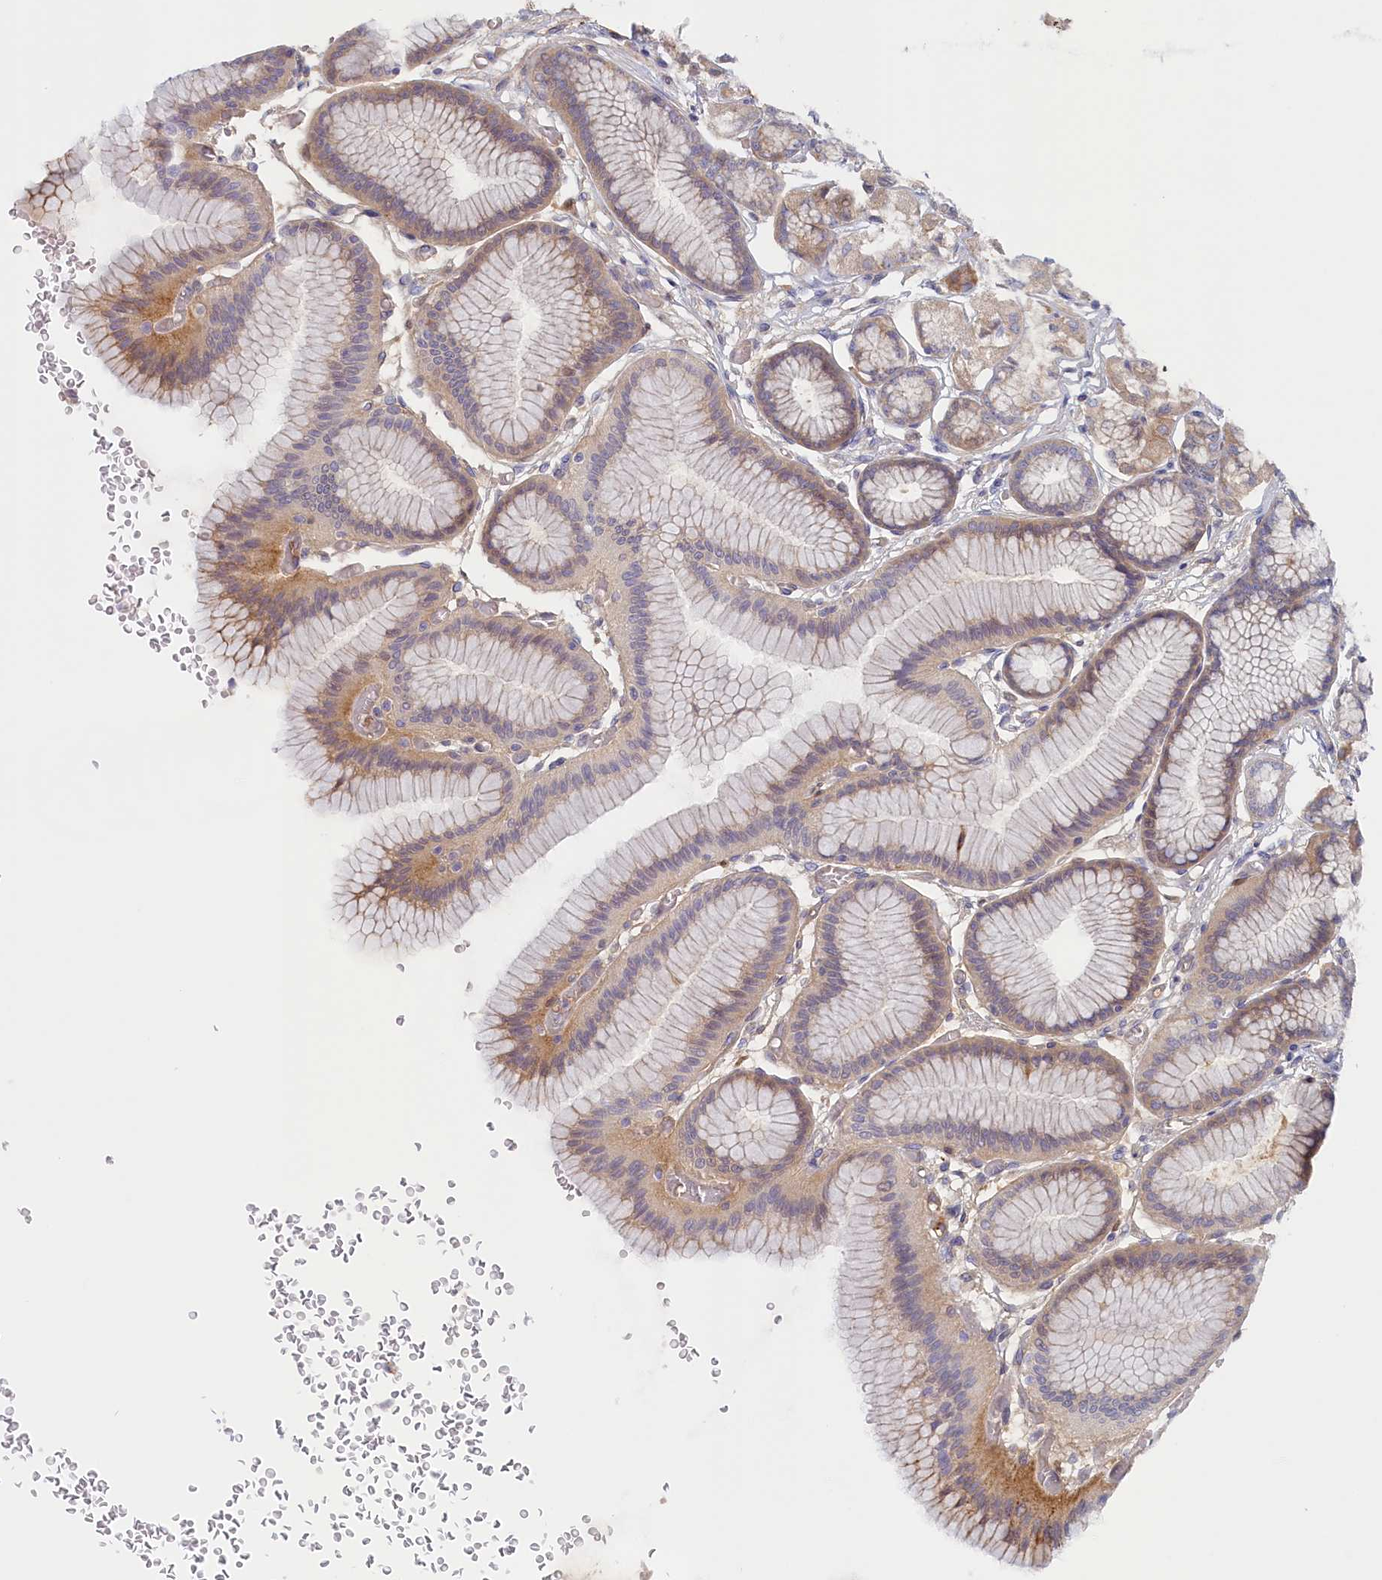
{"staining": {"intensity": "weak", "quantity": "25%-75%", "location": "cytoplasmic/membranous"}, "tissue": "stomach", "cell_type": "Glandular cells", "image_type": "normal", "snomed": [{"axis": "morphology", "description": "Normal tissue, NOS"}, {"axis": "morphology", "description": "Adenocarcinoma, NOS"}, {"axis": "morphology", "description": "Adenocarcinoma, High grade"}, {"axis": "topography", "description": "Stomach, upper"}, {"axis": "topography", "description": "Stomach"}], "caption": "Approximately 25%-75% of glandular cells in unremarkable human stomach exhibit weak cytoplasmic/membranous protein expression as visualized by brown immunohistochemical staining.", "gene": "STX16", "patient": {"sex": "female", "age": 65}}